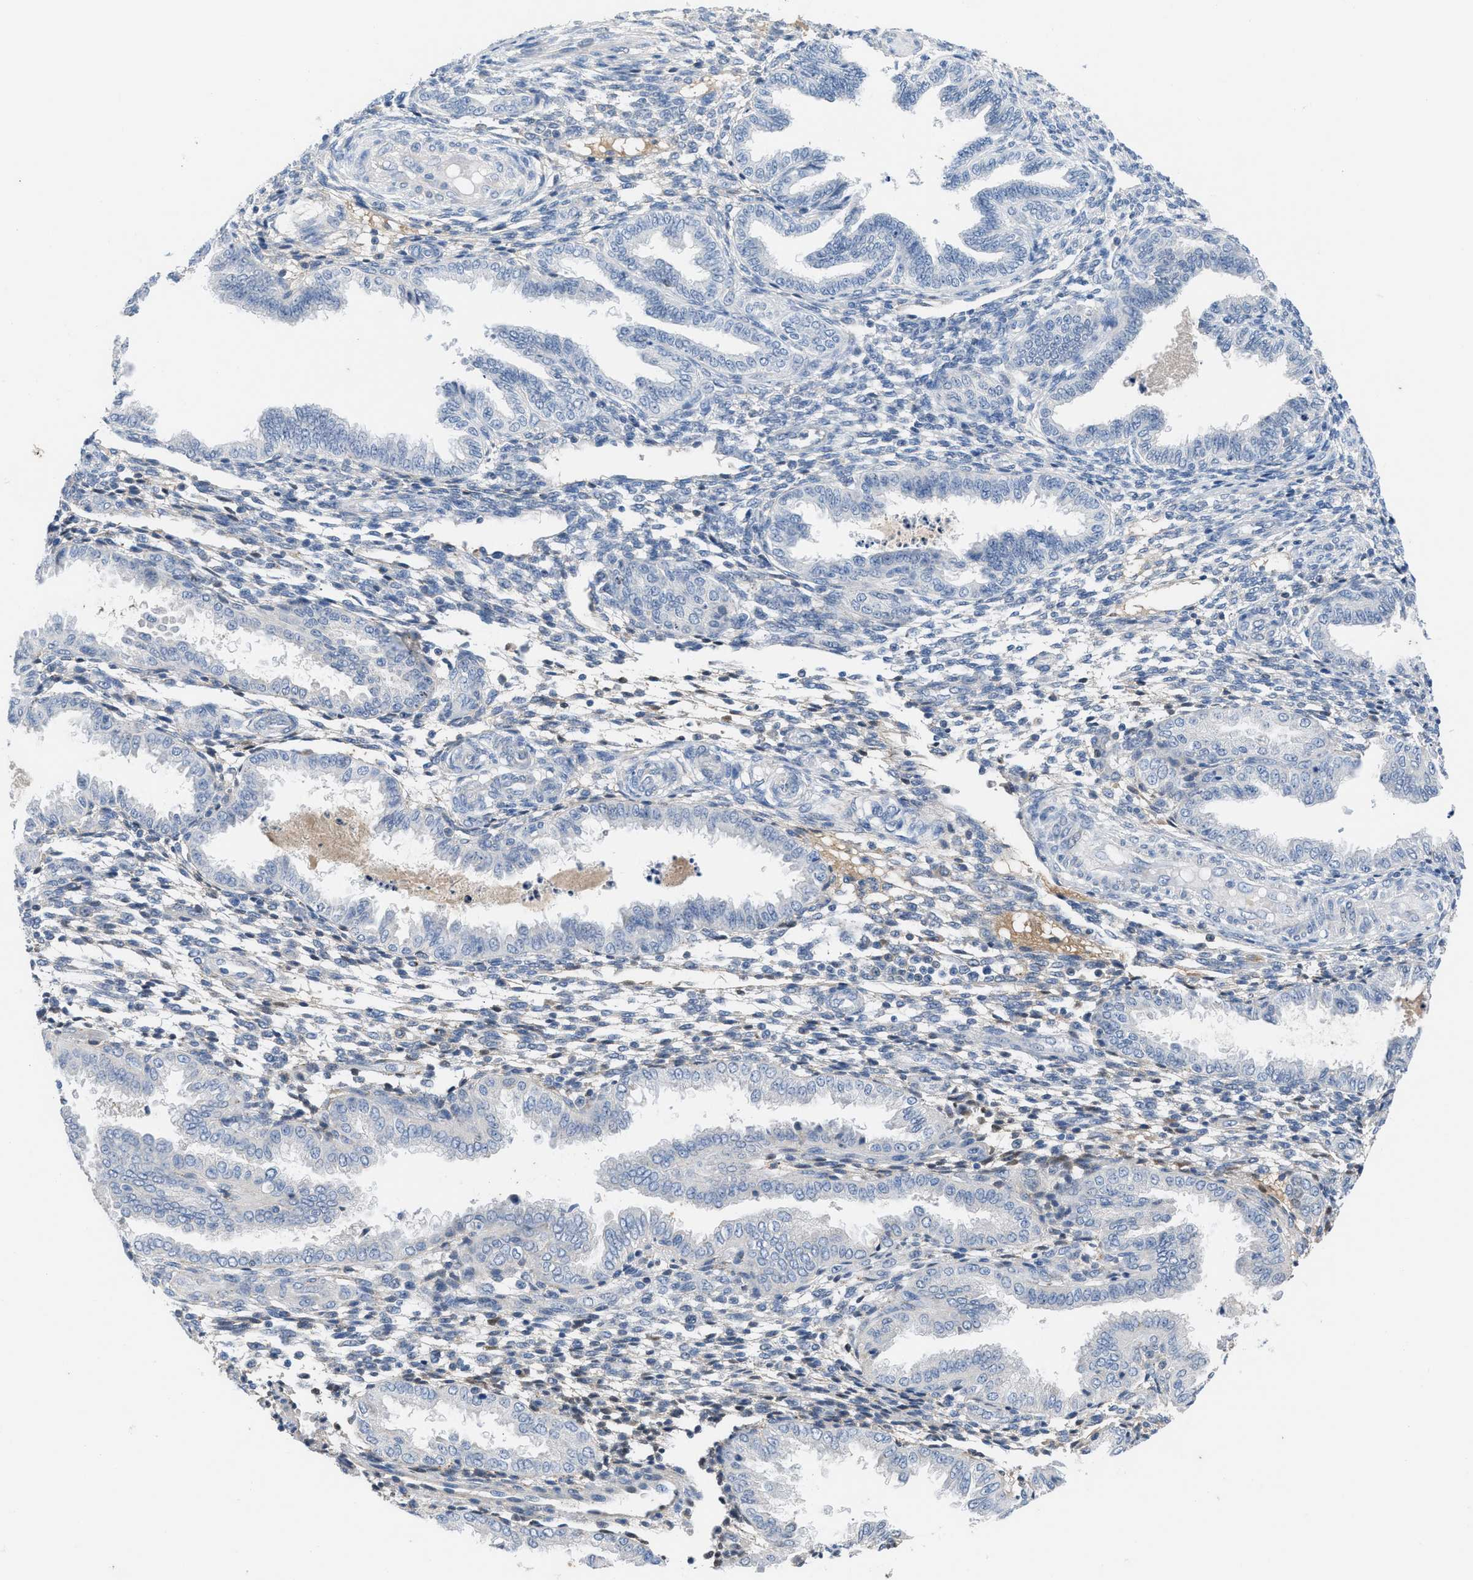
{"staining": {"intensity": "negative", "quantity": "none", "location": "none"}, "tissue": "endometrium", "cell_type": "Cells in endometrial stroma", "image_type": "normal", "snomed": [{"axis": "morphology", "description": "Normal tissue, NOS"}, {"axis": "topography", "description": "Endometrium"}], "caption": "IHC of normal endometrium displays no expression in cells in endometrial stroma.", "gene": "HPX", "patient": {"sex": "female", "age": 33}}